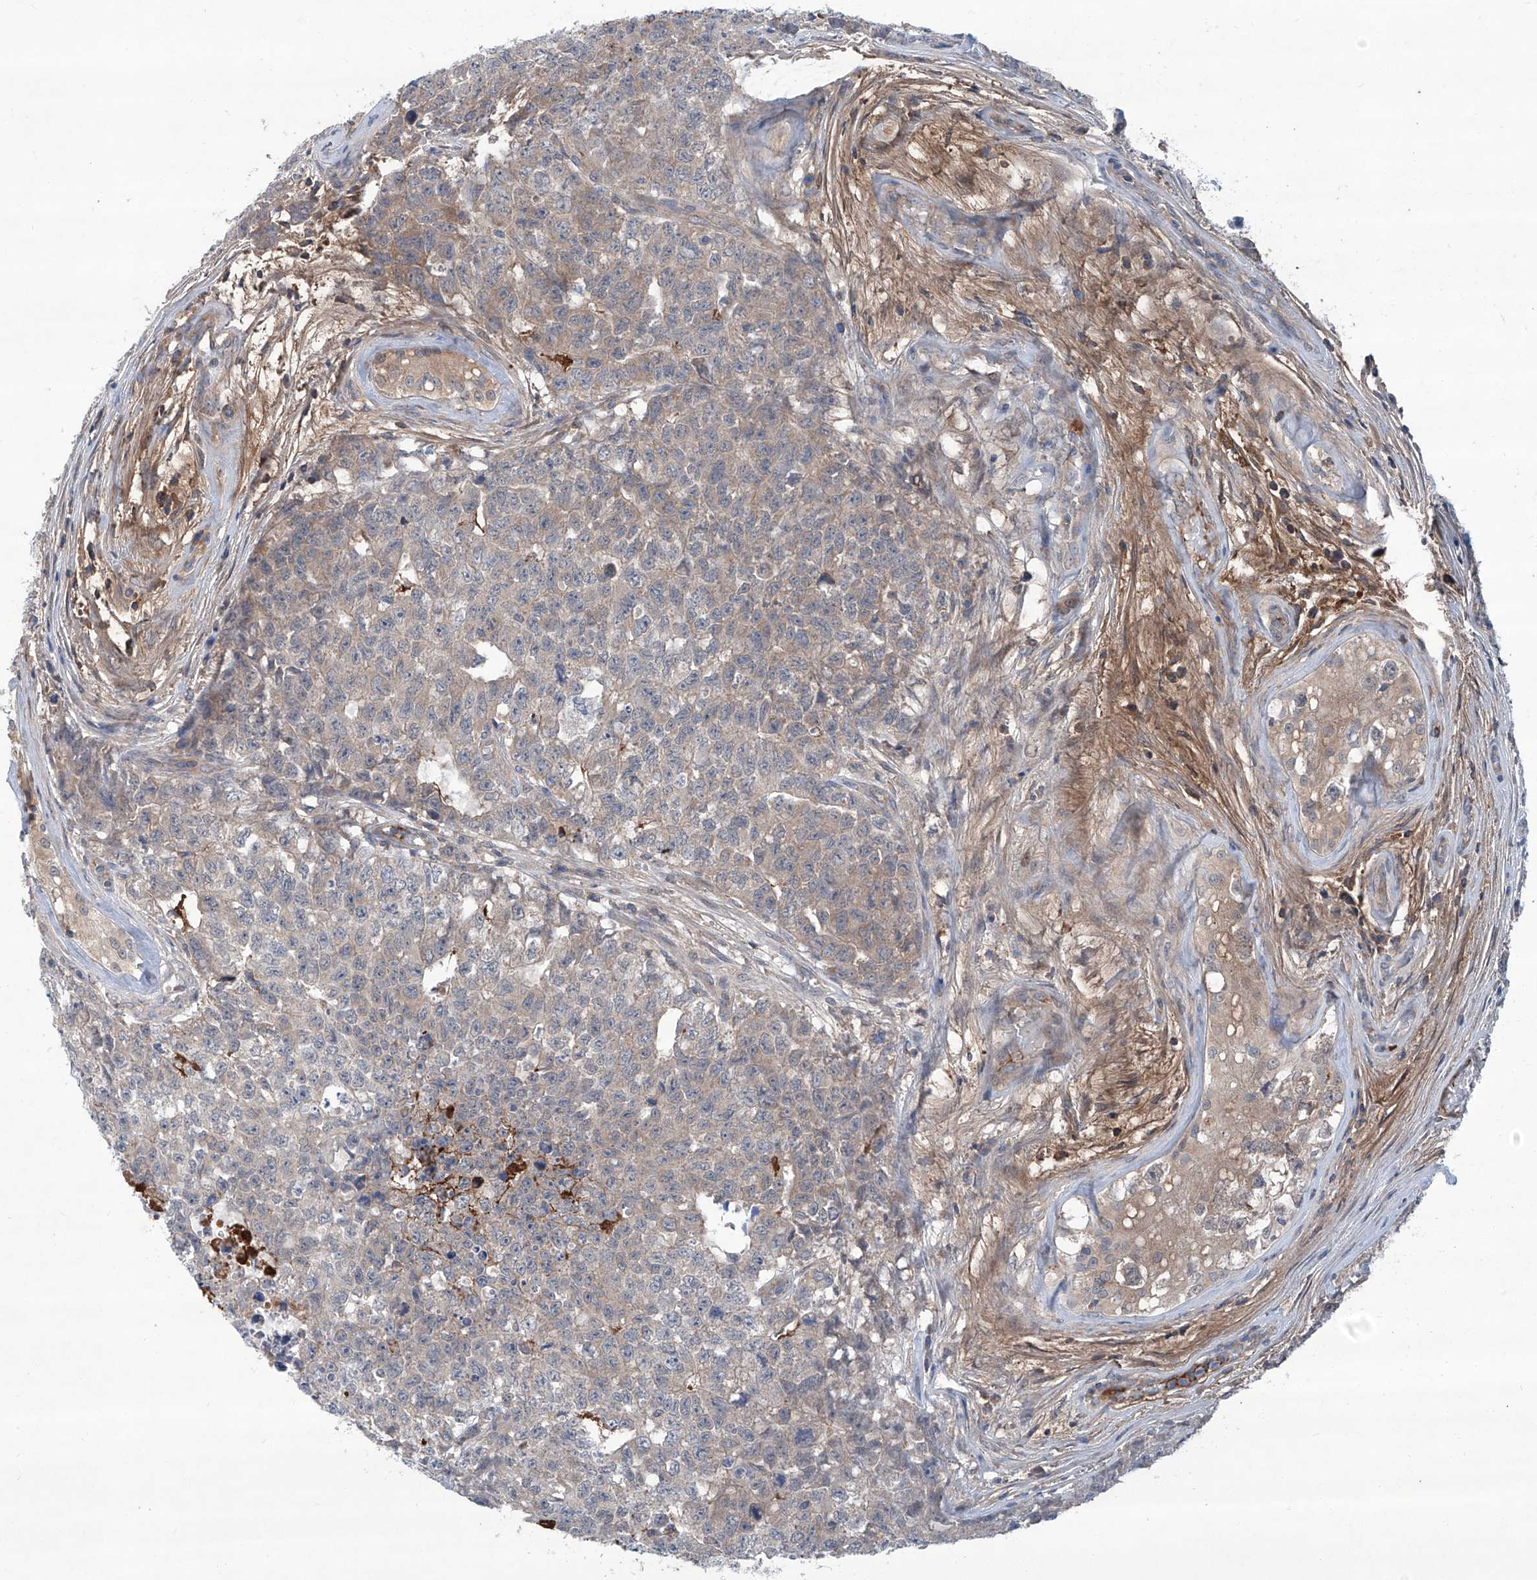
{"staining": {"intensity": "weak", "quantity": "<25%", "location": "cytoplasmic/membranous"}, "tissue": "testis cancer", "cell_type": "Tumor cells", "image_type": "cancer", "snomed": [{"axis": "morphology", "description": "Carcinoma, Embryonal, NOS"}, {"axis": "topography", "description": "Testis"}], "caption": "Protein analysis of testis cancer reveals no significant expression in tumor cells.", "gene": "SIX4", "patient": {"sex": "male", "age": 28}}